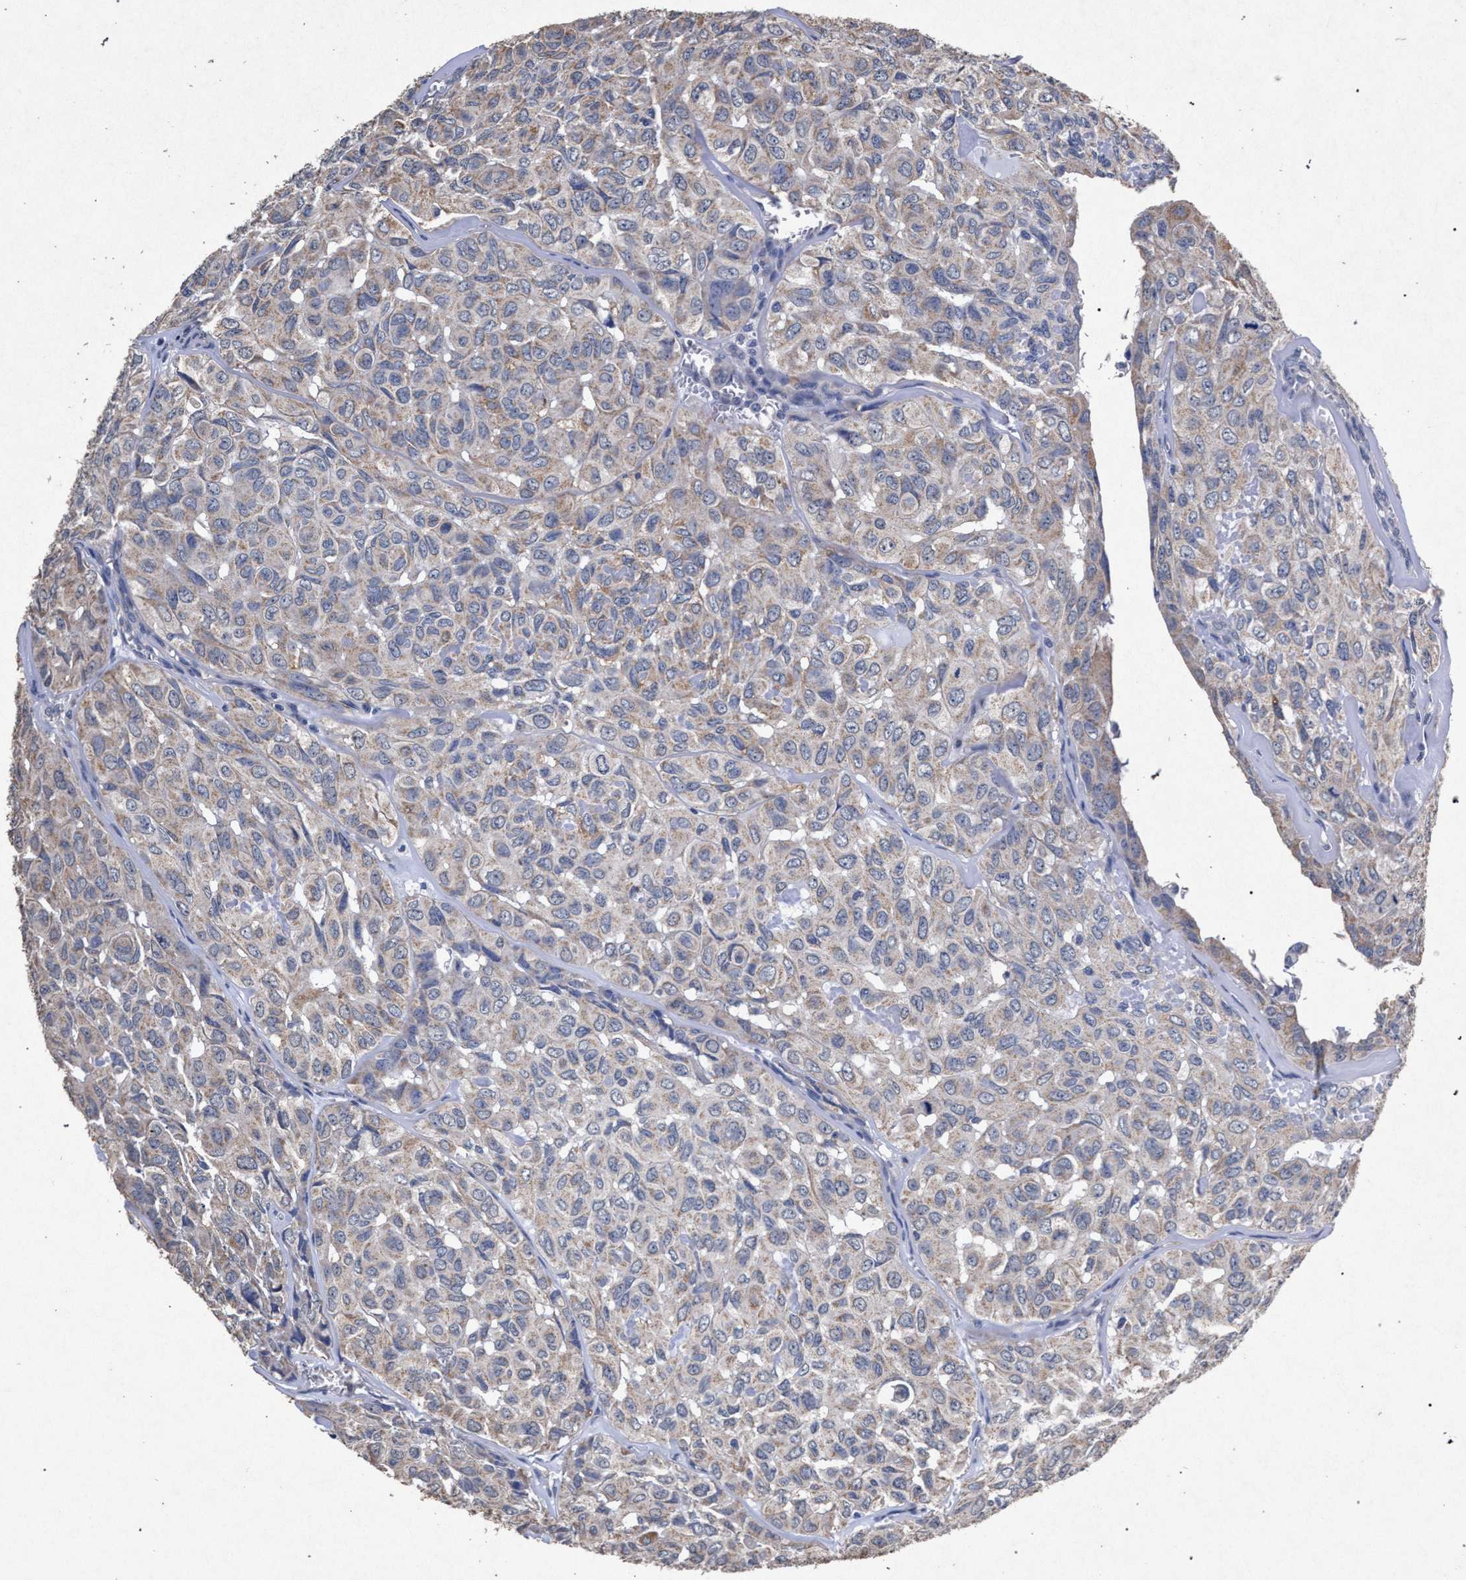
{"staining": {"intensity": "weak", "quantity": "<25%", "location": "cytoplasmic/membranous"}, "tissue": "head and neck cancer", "cell_type": "Tumor cells", "image_type": "cancer", "snomed": [{"axis": "morphology", "description": "Adenocarcinoma, NOS"}, {"axis": "topography", "description": "Salivary gland, NOS"}, {"axis": "topography", "description": "Head-Neck"}], "caption": "IHC image of neoplastic tissue: human adenocarcinoma (head and neck) stained with DAB displays no significant protein staining in tumor cells. Brightfield microscopy of immunohistochemistry stained with DAB (3,3'-diaminobenzidine) (brown) and hematoxylin (blue), captured at high magnification.", "gene": "ATP1A2", "patient": {"sex": "female", "age": 76}}